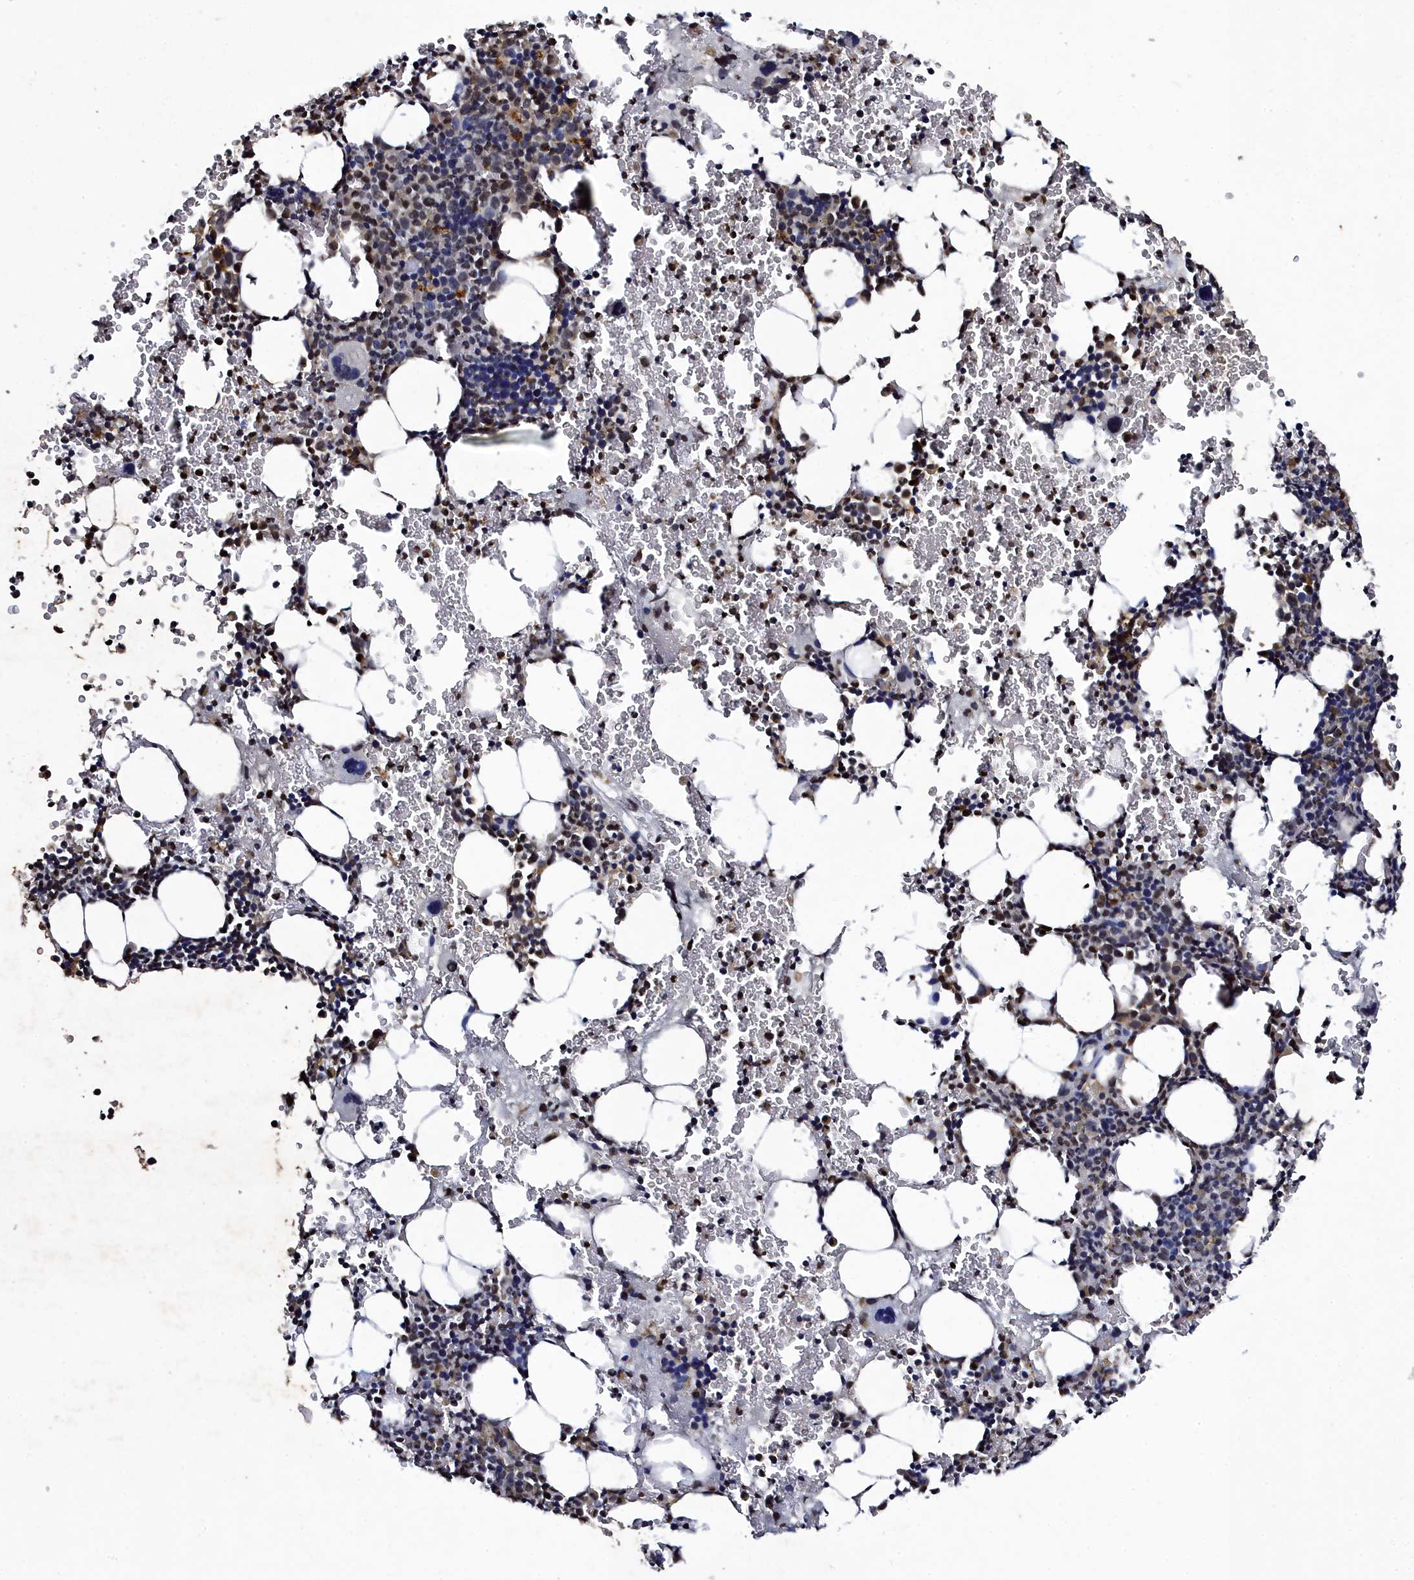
{"staining": {"intensity": "moderate", "quantity": "<25%", "location": "cytoplasmic/membranous"}, "tissue": "bone marrow", "cell_type": "Hematopoietic cells", "image_type": "normal", "snomed": [{"axis": "morphology", "description": "Normal tissue, NOS"}, {"axis": "topography", "description": "Bone marrow"}], "caption": "This photomicrograph exhibits immunohistochemistry (IHC) staining of benign human bone marrow, with low moderate cytoplasmic/membranous positivity in approximately <25% of hematopoietic cells.", "gene": "FZD4", "patient": {"sex": "male", "age": 41}}